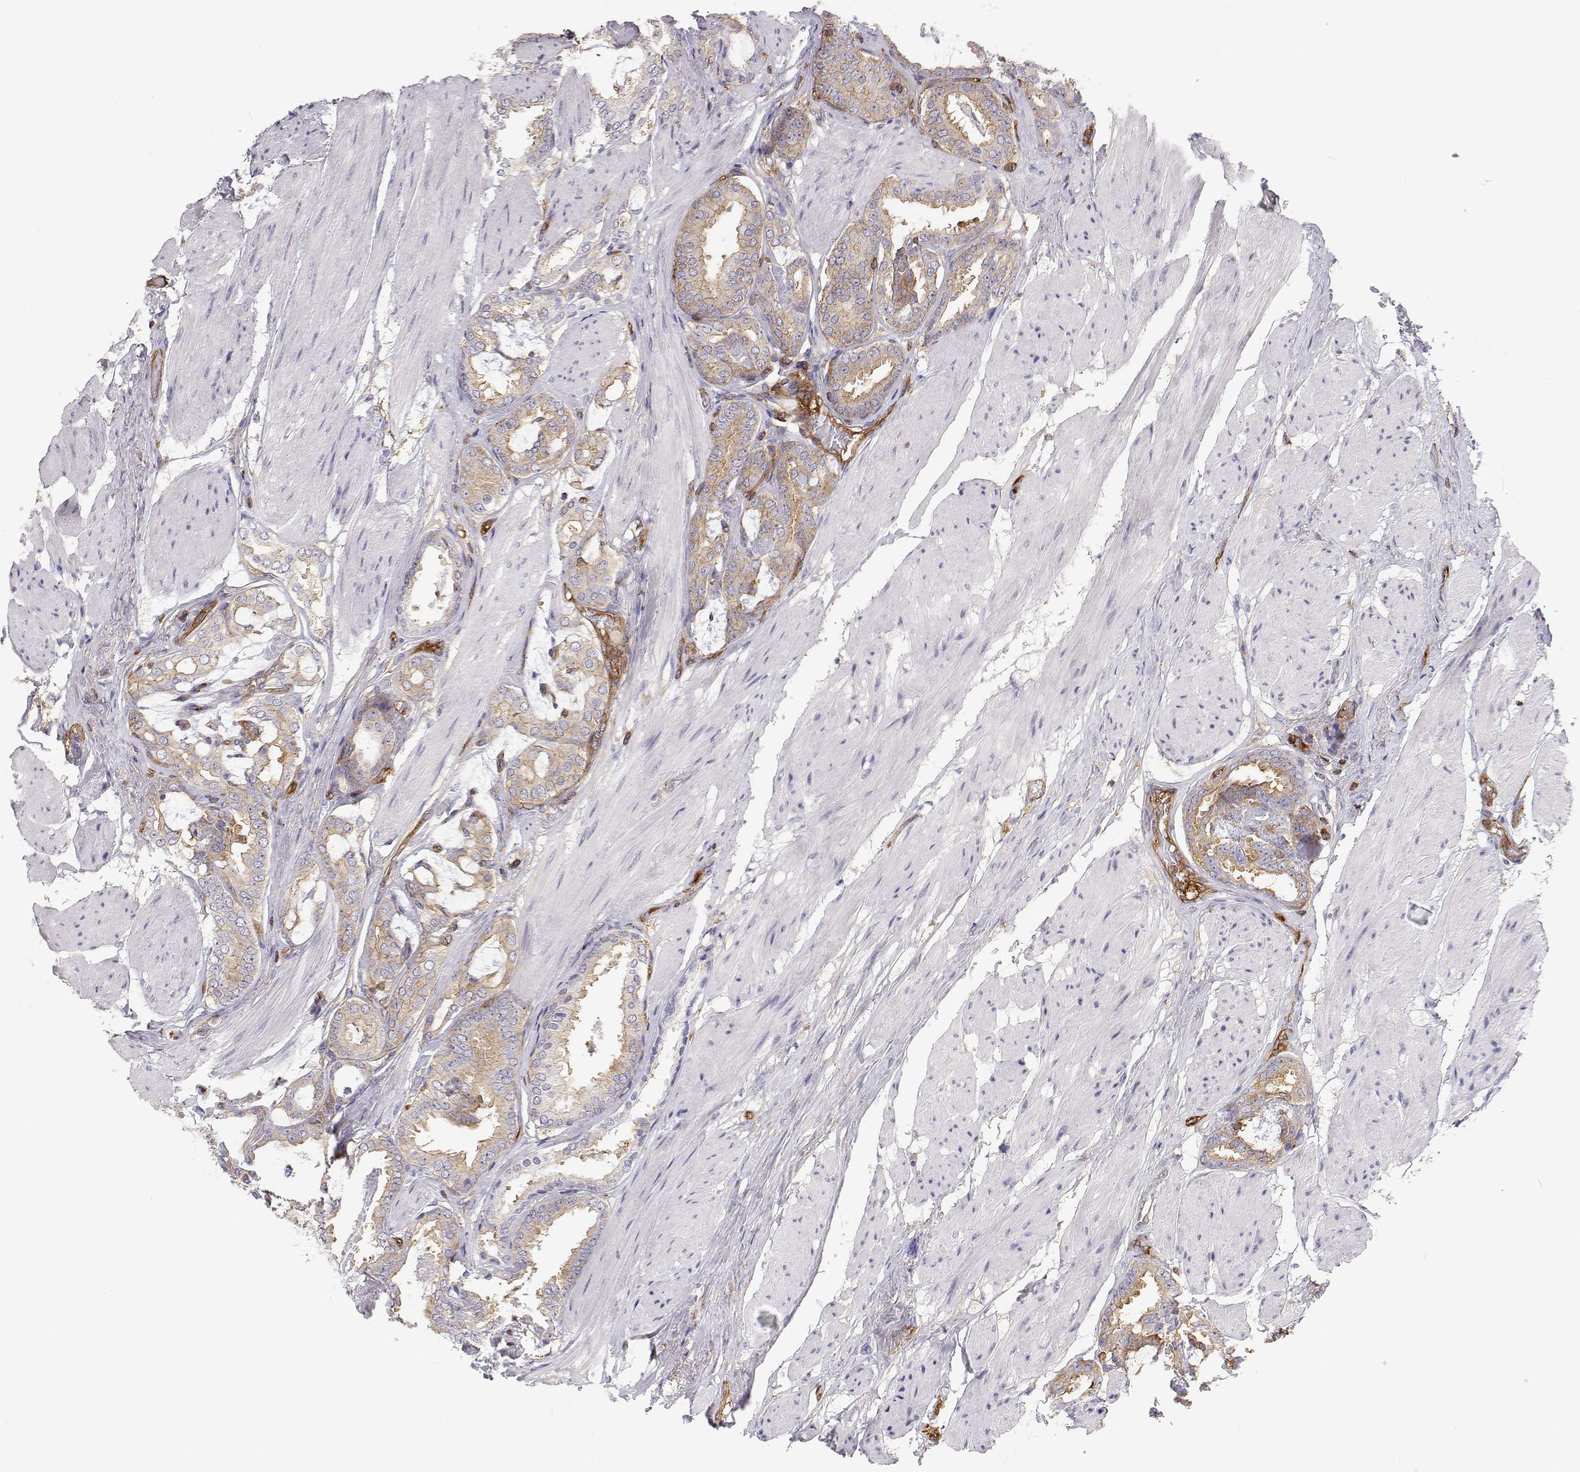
{"staining": {"intensity": "weak", "quantity": "25%-75%", "location": "cytoplasmic/membranous"}, "tissue": "prostate cancer", "cell_type": "Tumor cells", "image_type": "cancer", "snomed": [{"axis": "morphology", "description": "Adenocarcinoma, High grade"}, {"axis": "topography", "description": "Prostate"}], "caption": "High-power microscopy captured an immunohistochemistry image of prostate adenocarcinoma (high-grade), revealing weak cytoplasmic/membranous expression in about 25%-75% of tumor cells. (Brightfield microscopy of DAB IHC at high magnification).", "gene": "MYH9", "patient": {"sex": "male", "age": 63}}